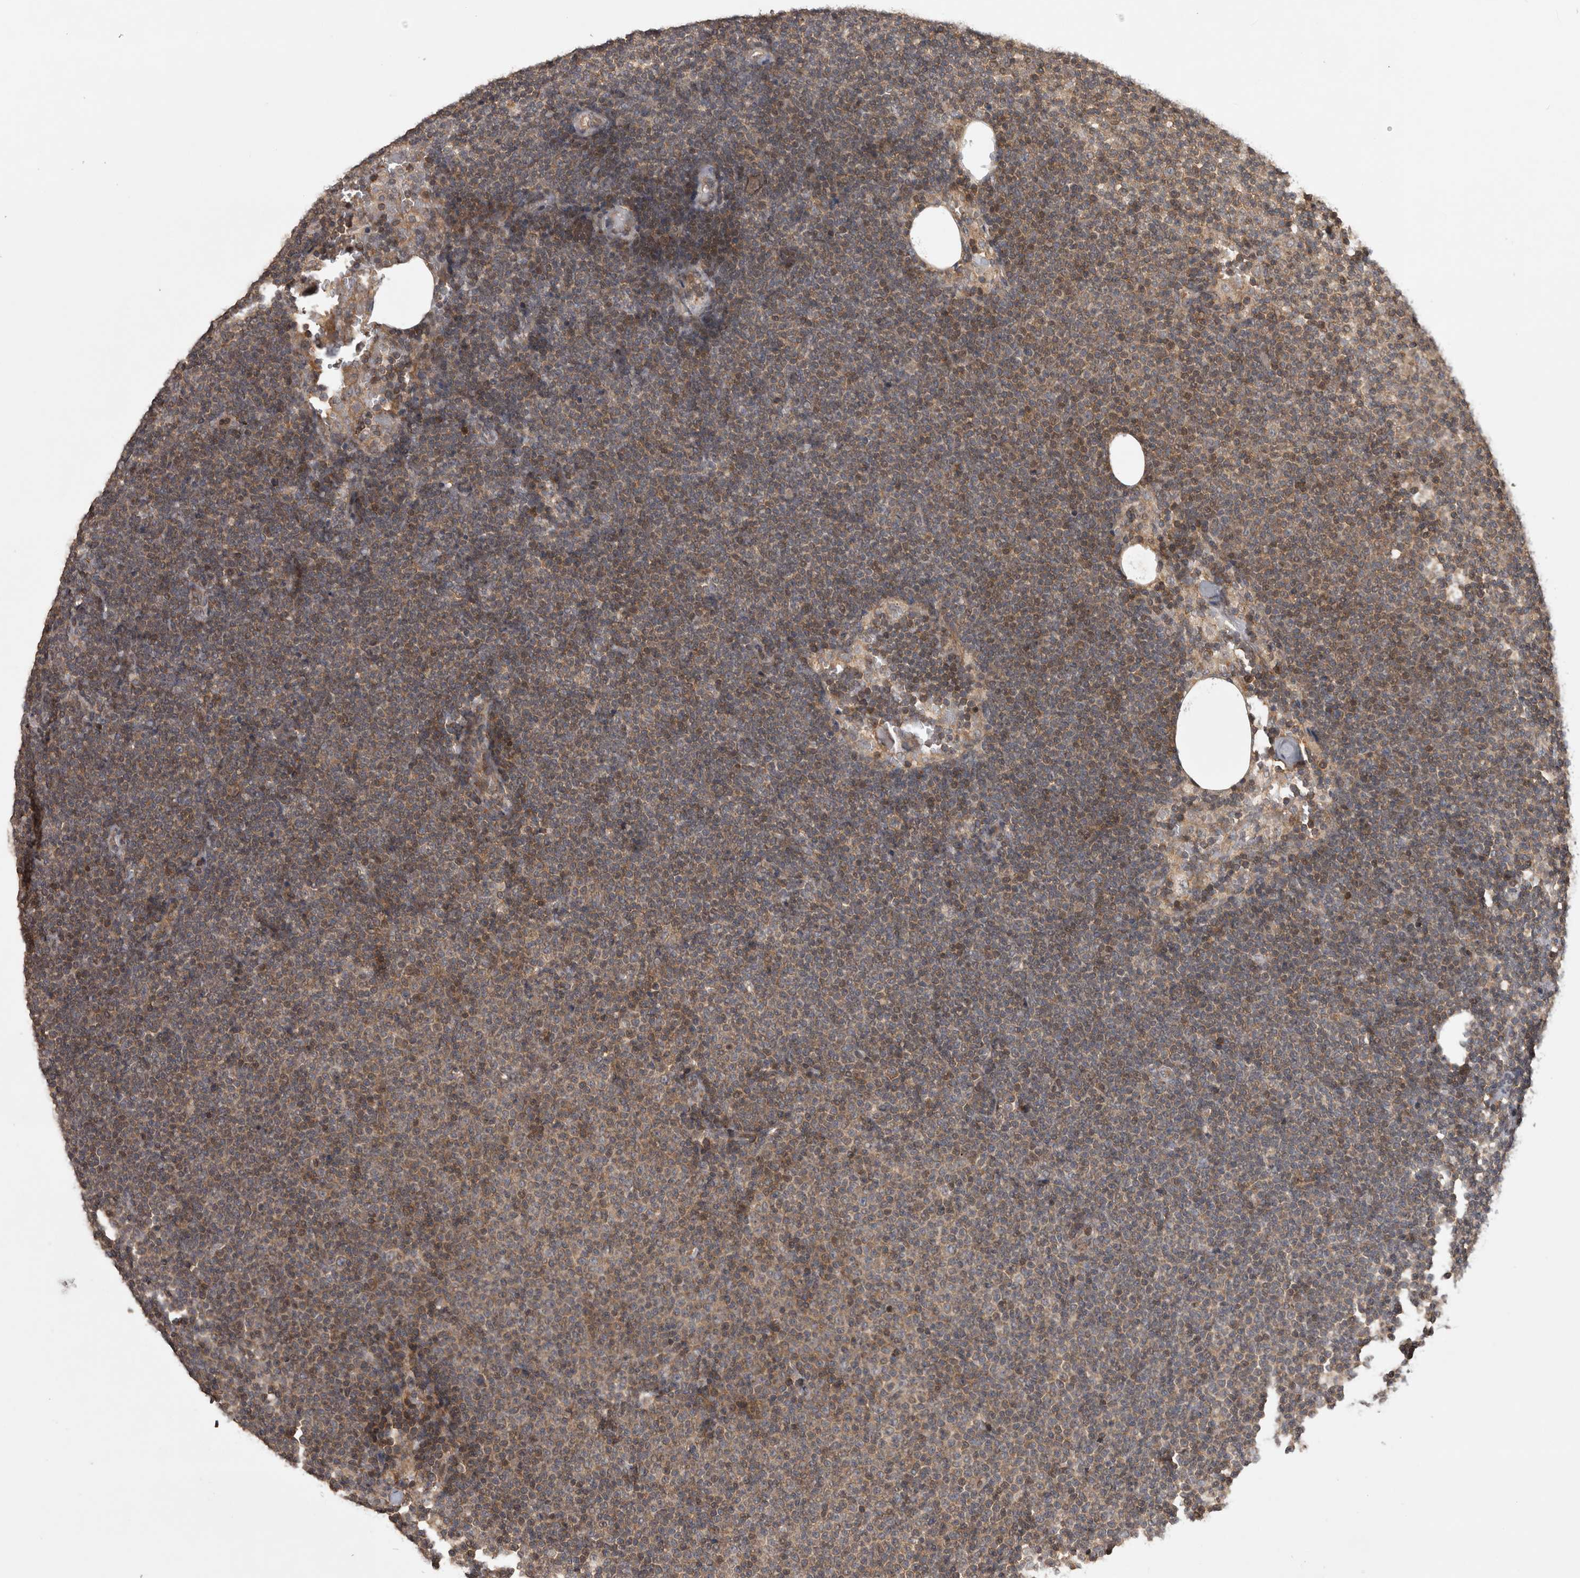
{"staining": {"intensity": "moderate", "quantity": "25%-75%", "location": "cytoplasmic/membranous"}, "tissue": "lymphoma", "cell_type": "Tumor cells", "image_type": "cancer", "snomed": [{"axis": "morphology", "description": "Malignant lymphoma, non-Hodgkin's type, Low grade"}, {"axis": "topography", "description": "Lymph node"}], "caption": "A medium amount of moderate cytoplasmic/membranous positivity is identified in about 25%-75% of tumor cells in lymphoma tissue.", "gene": "ATXN2", "patient": {"sex": "female", "age": 53}}